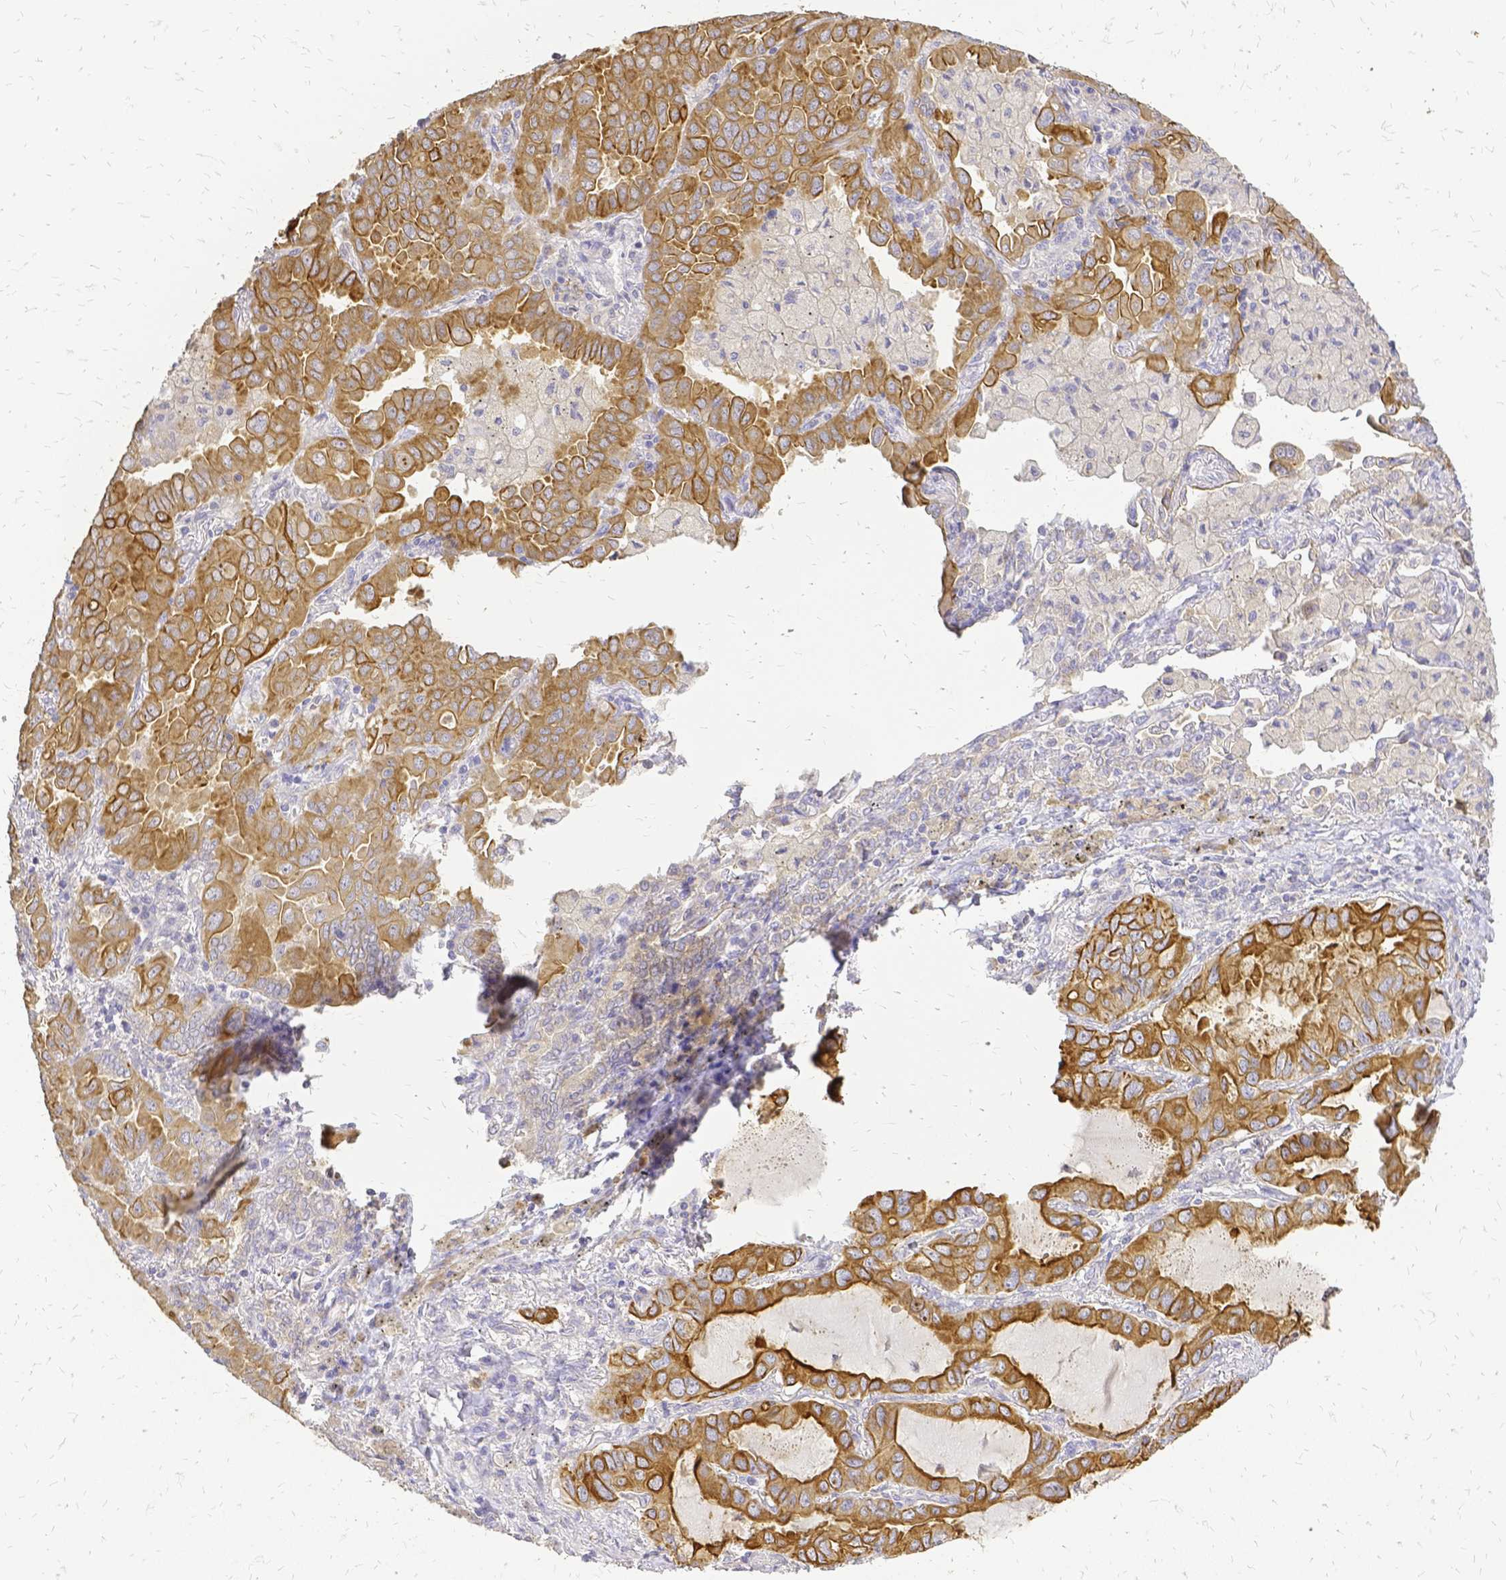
{"staining": {"intensity": "moderate", "quantity": ">75%", "location": "cytoplasmic/membranous"}, "tissue": "lung cancer", "cell_type": "Tumor cells", "image_type": "cancer", "snomed": [{"axis": "morphology", "description": "Adenocarcinoma, NOS"}, {"axis": "topography", "description": "Lung"}], "caption": "Immunohistochemical staining of human lung cancer exhibits moderate cytoplasmic/membranous protein expression in approximately >75% of tumor cells. Using DAB (3,3'-diaminobenzidine) (brown) and hematoxylin (blue) stains, captured at high magnification using brightfield microscopy.", "gene": "CIB1", "patient": {"sex": "male", "age": 64}}